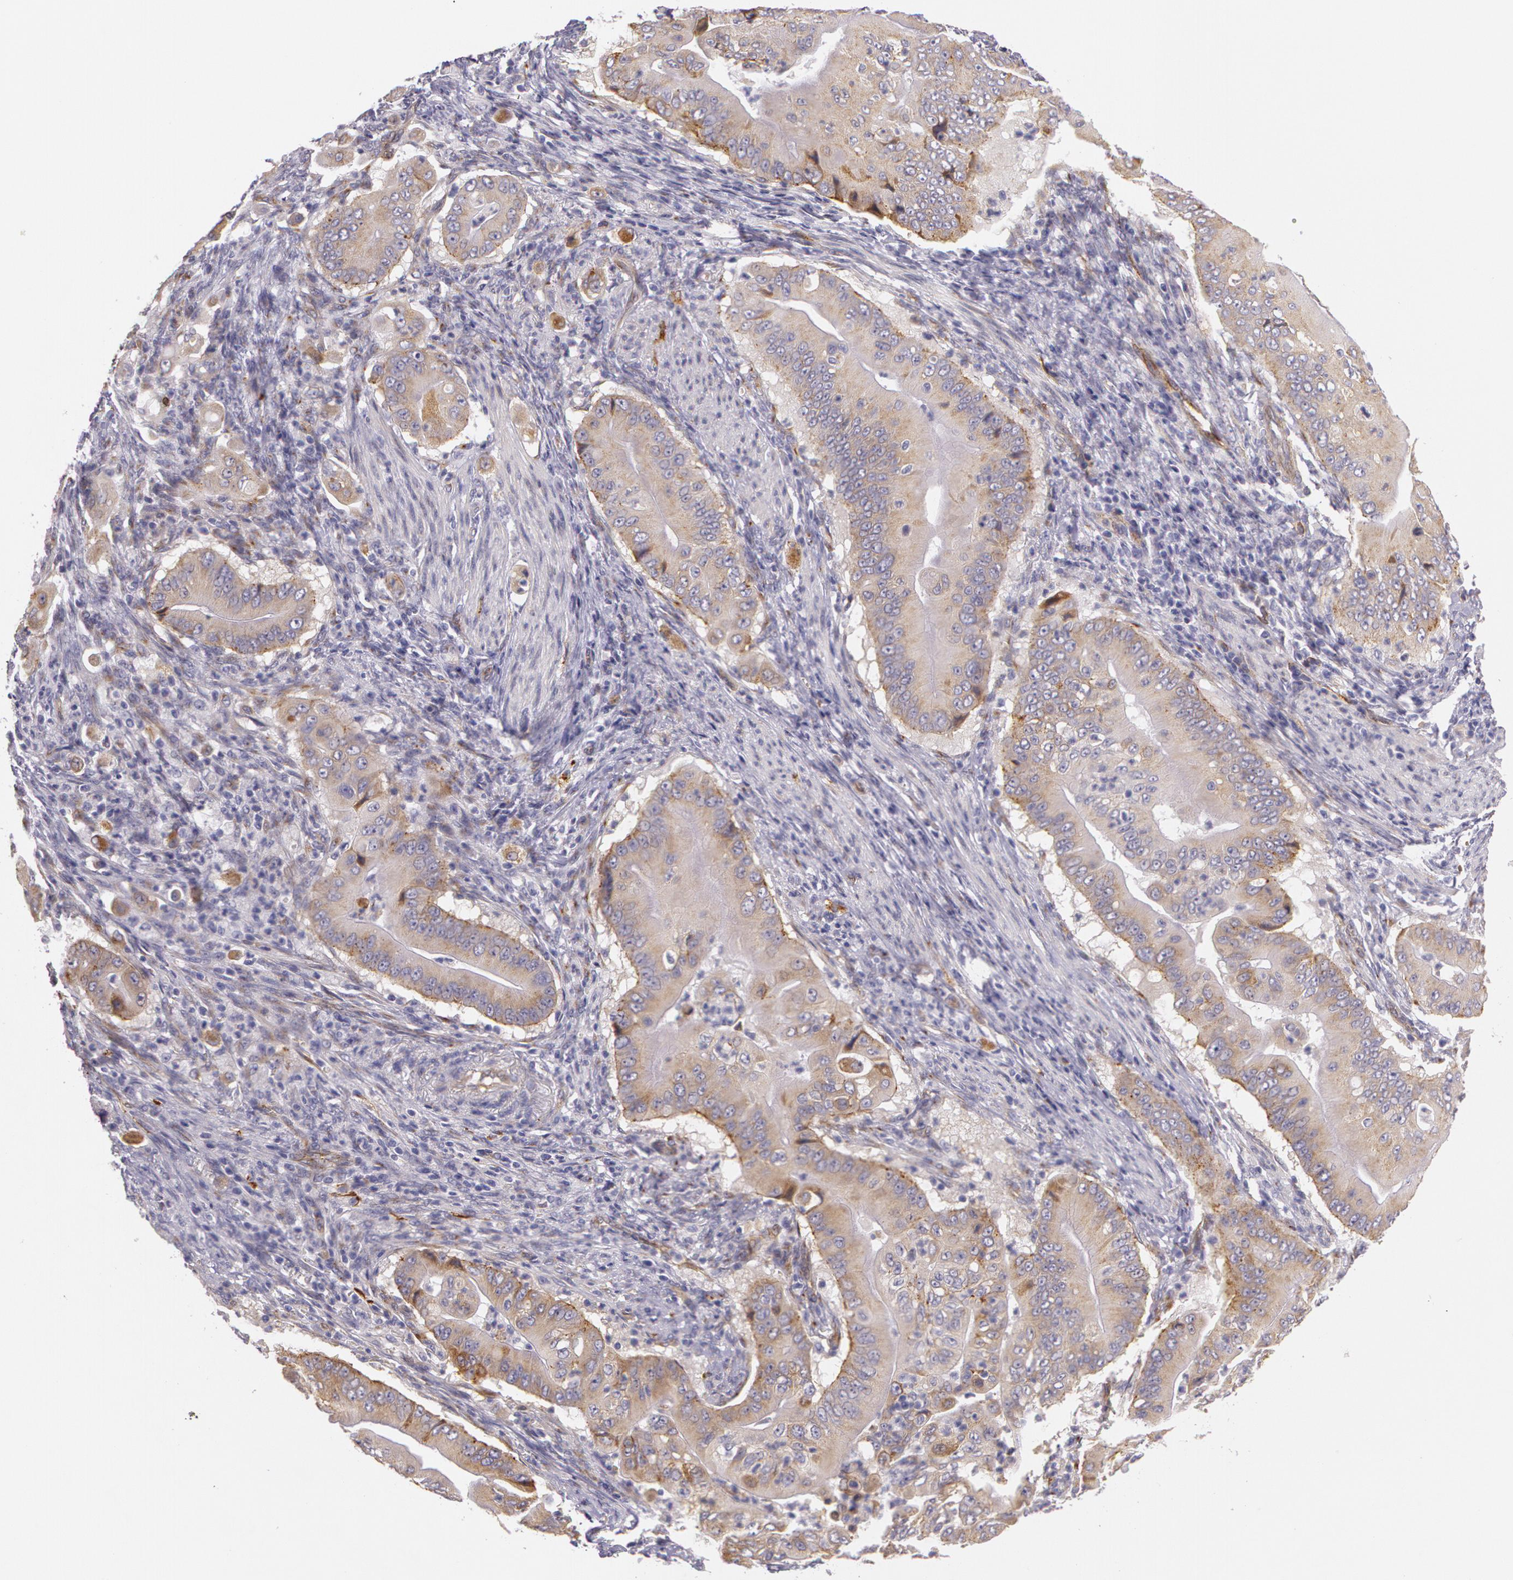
{"staining": {"intensity": "moderate", "quantity": "25%-75%", "location": "cytoplasmic/membranous"}, "tissue": "pancreatic cancer", "cell_type": "Tumor cells", "image_type": "cancer", "snomed": [{"axis": "morphology", "description": "Adenocarcinoma, NOS"}, {"axis": "topography", "description": "Pancreas"}], "caption": "Protein staining demonstrates moderate cytoplasmic/membranous expression in about 25%-75% of tumor cells in pancreatic cancer (adenocarcinoma).", "gene": "APP", "patient": {"sex": "male", "age": 62}}